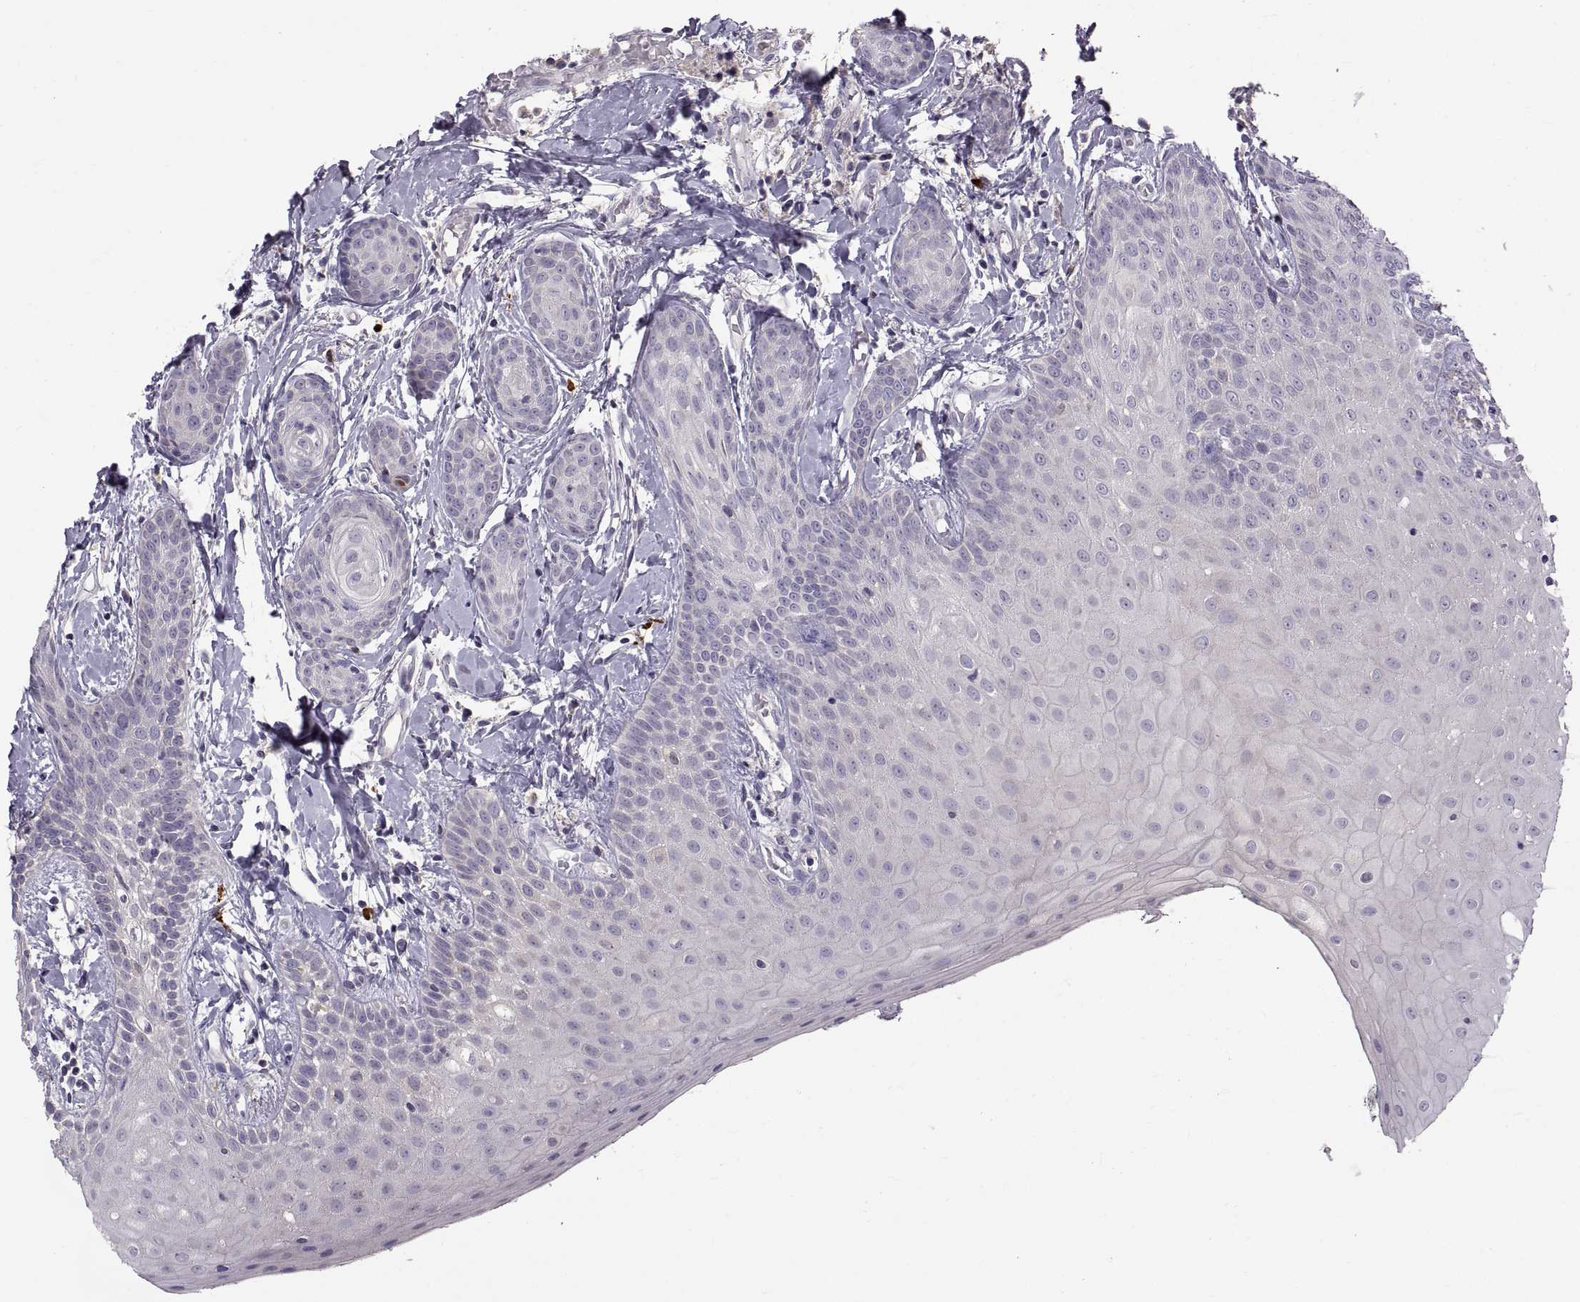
{"staining": {"intensity": "negative", "quantity": "none", "location": "none"}, "tissue": "head and neck cancer", "cell_type": "Tumor cells", "image_type": "cancer", "snomed": [{"axis": "morphology", "description": "Normal tissue, NOS"}, {"axis": "morphology", "description": "Squamous cell carcinoma, NOS"}, {"axis": "topography", "description": "Oral tissue"}, {"axis": "topography", "description": "Salivary gland"}, {"axis": "topography", "description": "Head-Neck"}], "caption": "Head and neck cancer was stained to show a protein in brown. There is no significant staining in tumor cells.", "gene": "WFDC8", "patient": {"sex": "female", "age": 62}}